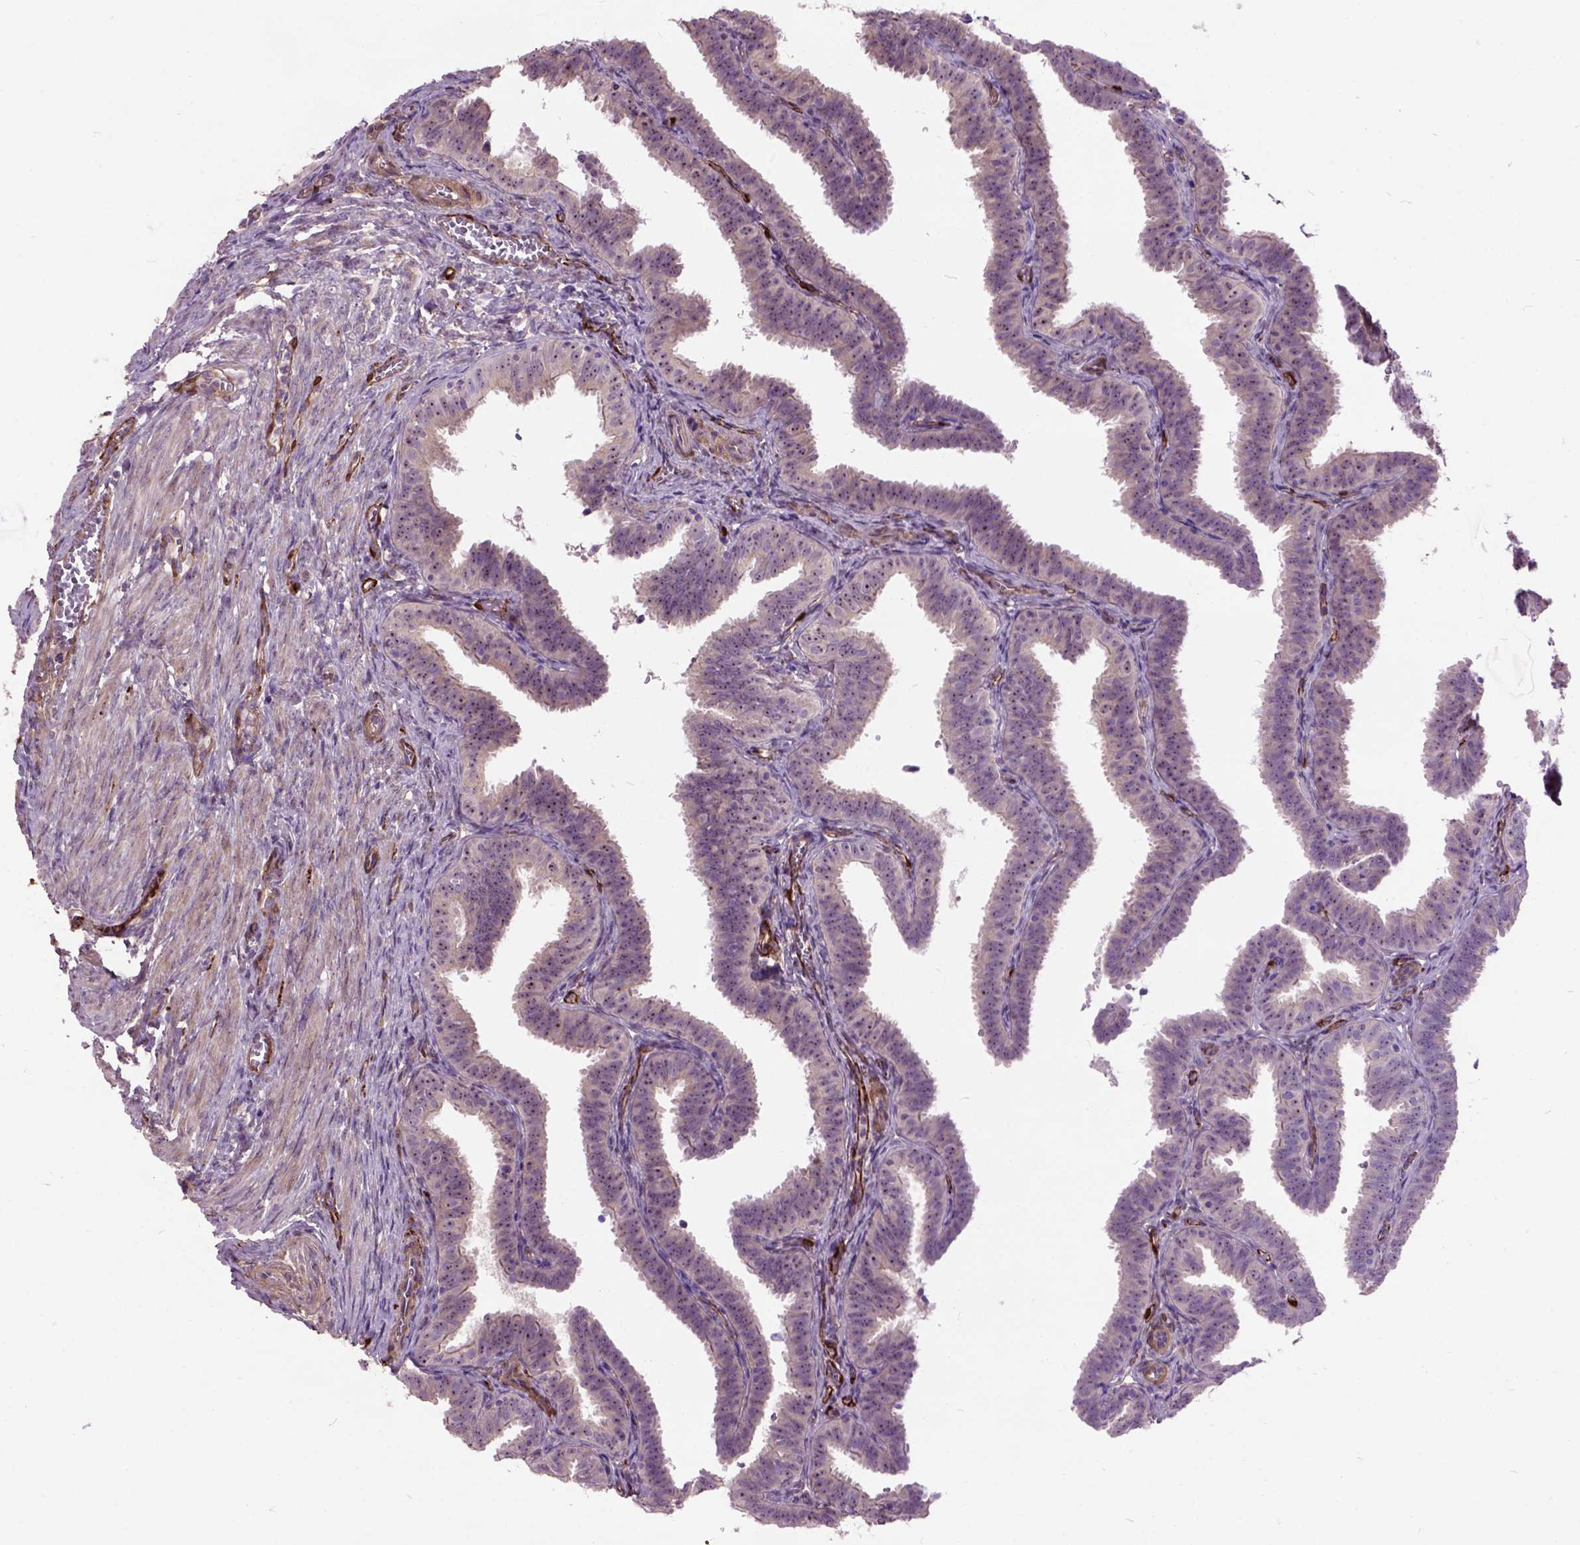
{"staining": {"intensity": "moderate", "quantity": ">75%", "location": "nuclear"}, "tissue": "fallopian tube", "cell_type": "Glandular cells", "image_type": "normal", "snomed": [{"axis": "morphology", "description": "Normal tissue, NOS"}, {"axis": "topography", "description": "Fallopian tube"}], "caption": "High-magnification brightfield microscopy of normal fallopian tube stained with DAB (brown) and counterstained with hematoxylin (blue). glandular cells exhibit moderate nuclear expression is appreciated in about>75% of cells. (DAB IHC with brightfield microscopy, high magnification).", "gene": "MAPT", "patient": {"sex": "female", "age": 25}}